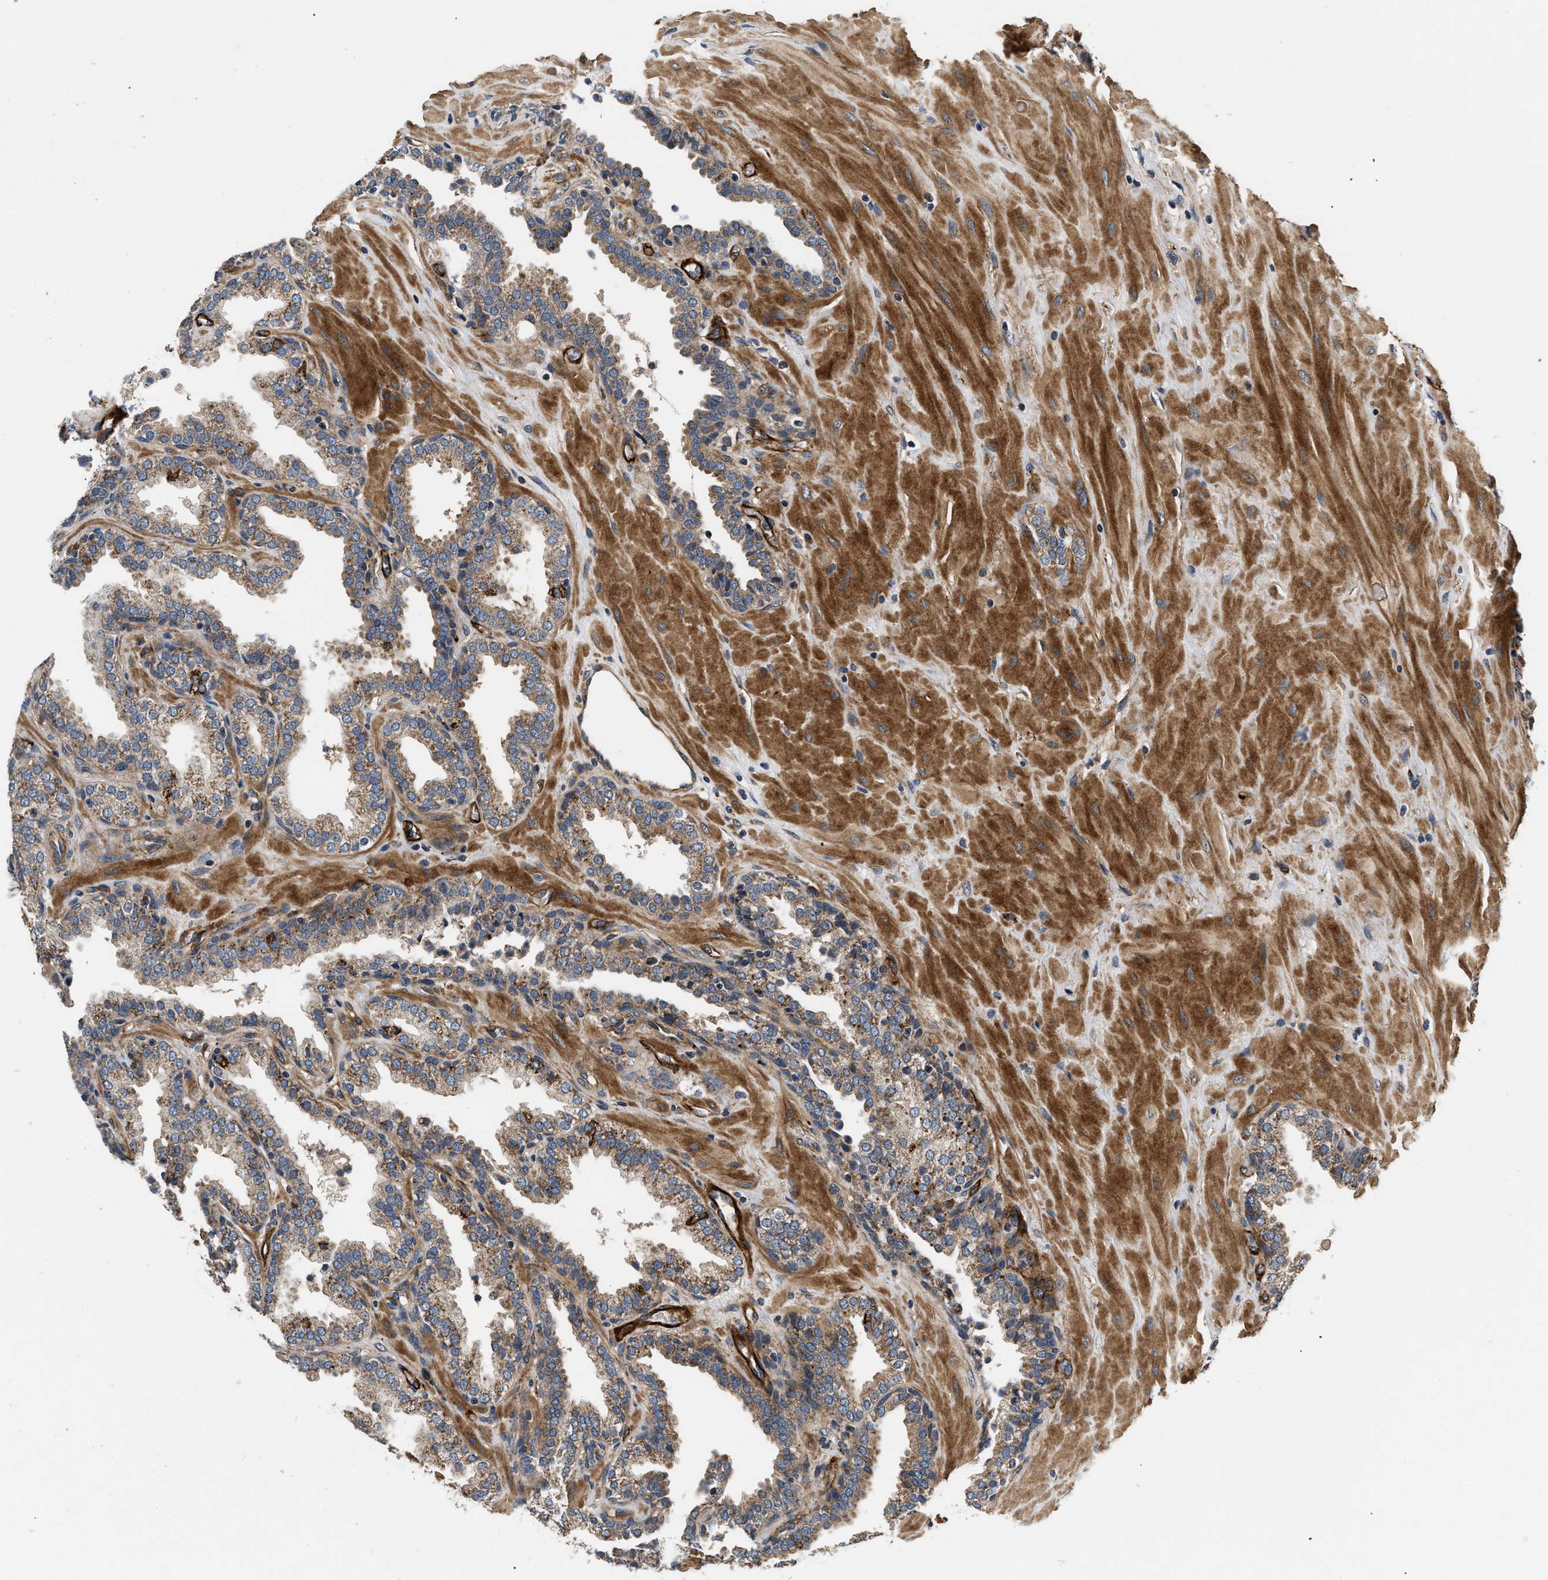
{"staining": {"intensity": "moderate", "quantity": ">75%", "location": "cytoplasmic/membranous"}, "tissue": "prostate", "cell_type": "Glandular cells", "image_type": "normal", "snomed": [{"axis": "morphology", "description": "Normal tissue, NOS"}, {"axis": "topography", "description": "Prostate"}], "caption": "Moderate cytoplasmic/membranous expression is appreciated in about >75% of glandular cells in unremarkable prostate.", "gene": "NME6", "patient": {"sex": "male", "age": 51}}